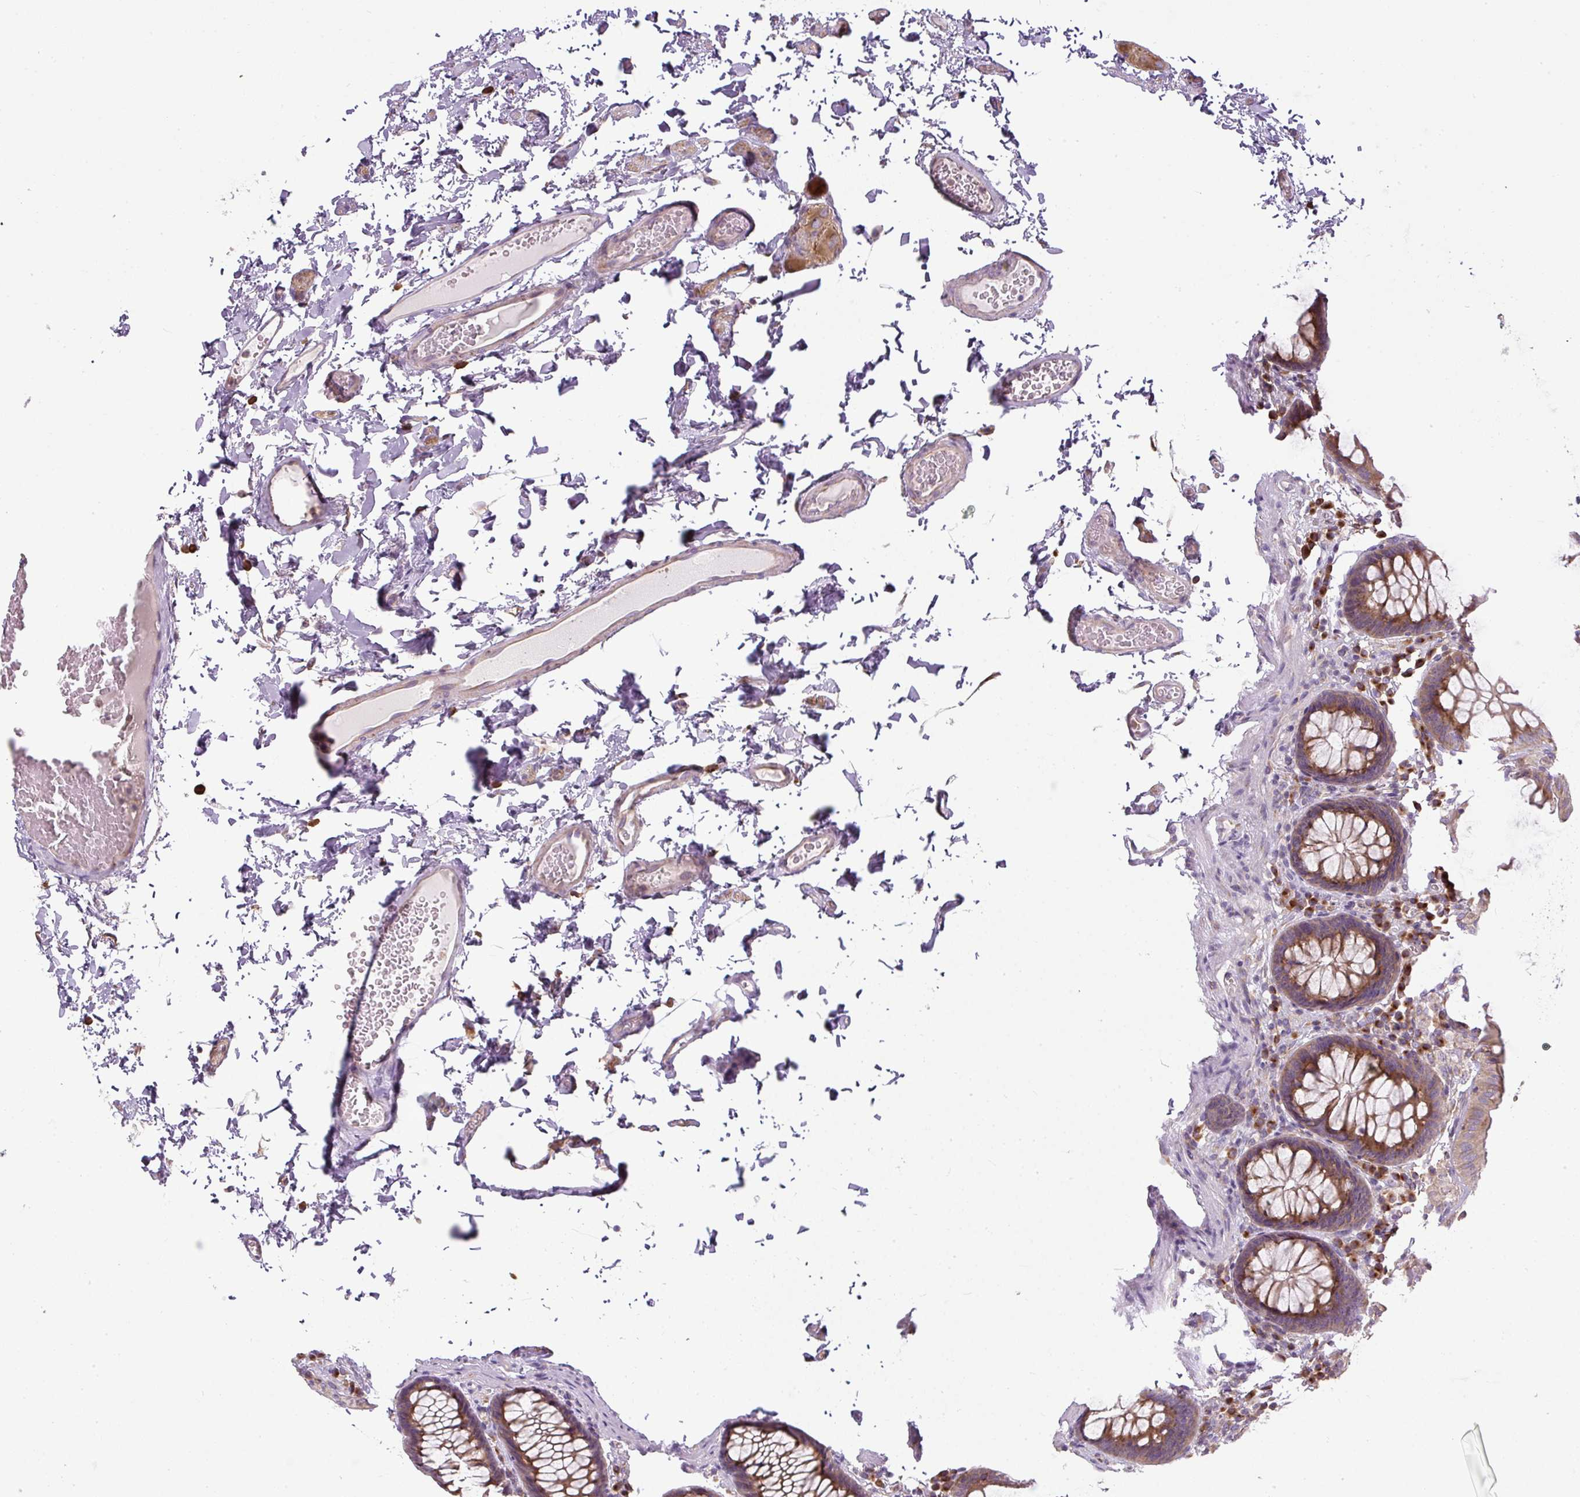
{"staining": {"intensity": "weak", "quantity": ">75%", "location": "cytoplasmic/membranous"}, "tissue": "colon", "cell_type": "Endothelial cells", "image_type": "normal", "snomed": [{"axis": "morphology", "description": "Normal tissue, NOS"}, {"axis": "topography", "description": "Colon"}, {"axis": "topography", "description": "Peripheral nerve tissue"}], "caption": "Immunohistochemistry staining of benign colon, which reveals low levels of weak cytoplasmic/membranous expression in approximately >75% of endothelial cells indicating weak cytoplasmic/membranous protein positivity. The staining was performed using DAB (3,3'-diaminobenzidine) (brown) for protein detection and nuclei were counterstained in hematoxylin (blue).", "gene": "MLX", "patient": {"sex": "male", "age": 84}}